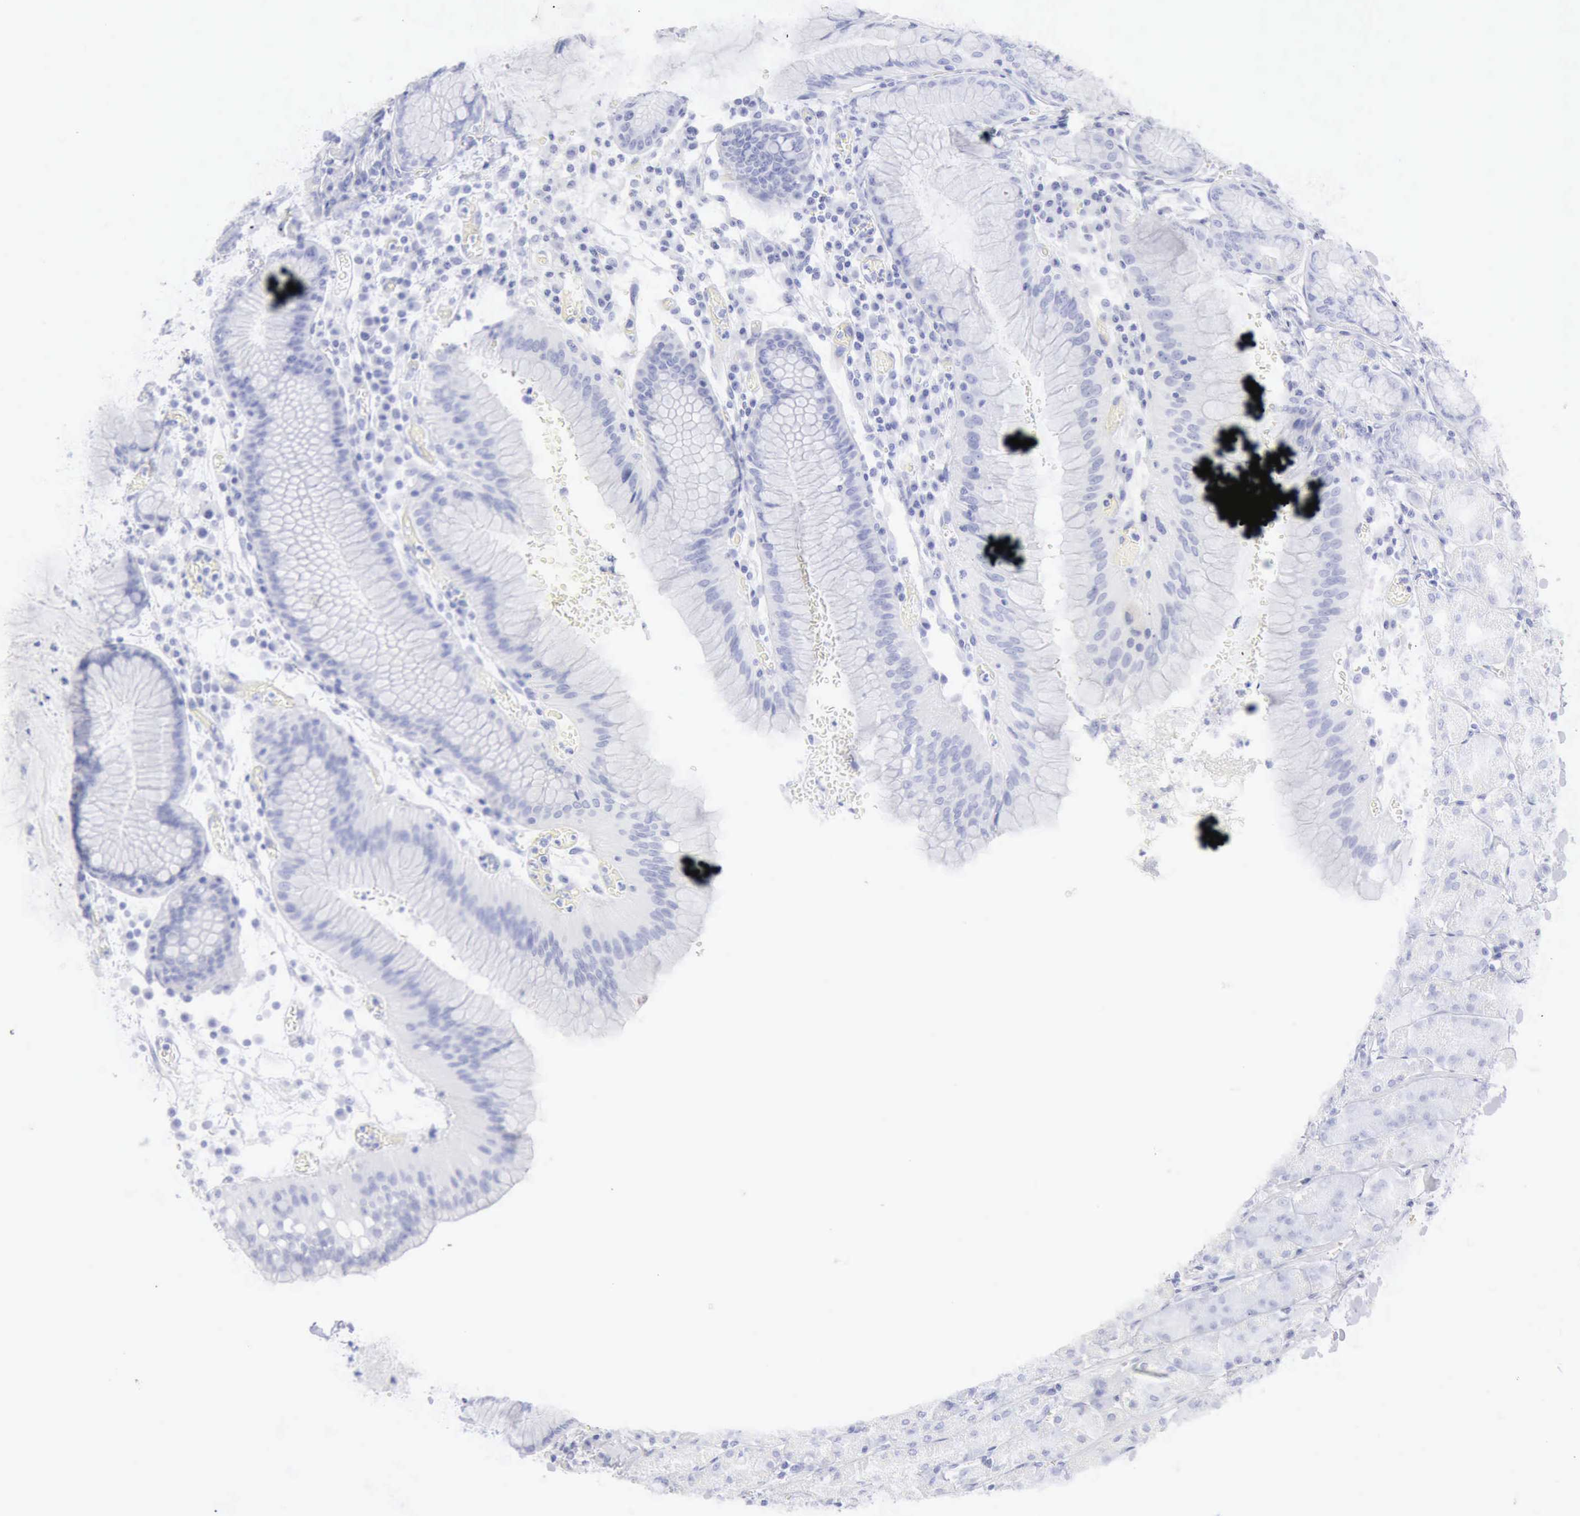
{"staining": {"intensity": "negative", "quantity": "none", "location": "none"}, "tissue": "stomach", "cell_type": "Glandular cells", "image_type": "normal", "snomed": [{"axis": "morphology", "description": "Normal tissue, NOS"}, {"axis": "topography", "description": "Stomach, lower"}], "caption": "Human stomach stained for a protein using immunohistochemistry reveals no staining in glandular cells.", "gene": "KRT10", "patient": {"sex": "female", "age": 73}}